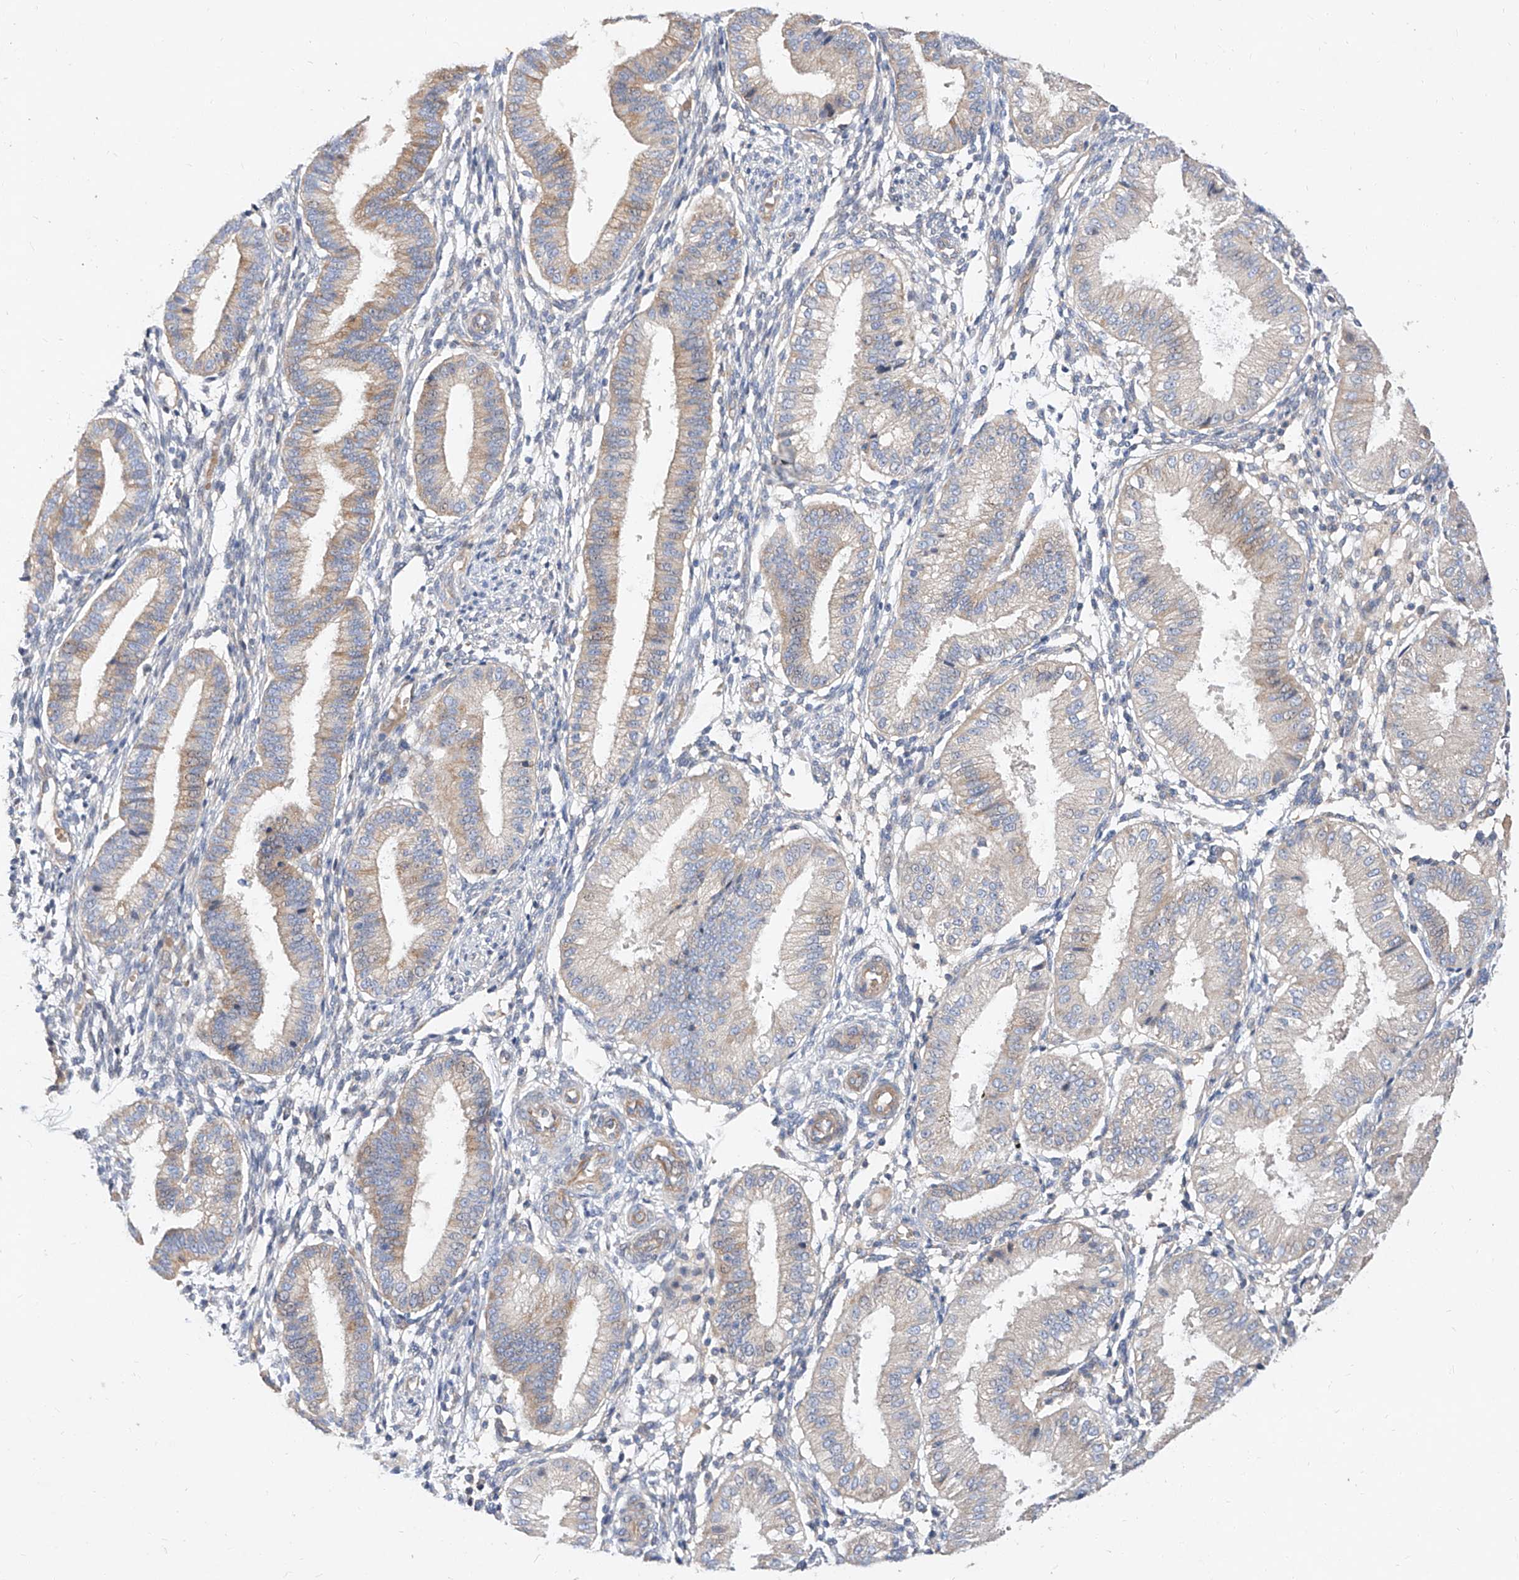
{"staining": {"intensity": "negative", "quantity": "none", "location": "none"}, "tissue": "endometrium", "cell_type": "Cells in endometrial stroma", "image_type": "normal", "snomed": [{"axis": "morphology", "description": "Normal tissue, NOS"}, {"axis": "topography", "description": "Endometrium"}], "caption": "Immunohistochemical staining of unremarkable endometrium exhibits no significant positivity in cells in endometrial stroma. Brightfield microscopy of immunohistochemistry stained with DAB (brown) and hematoxylin (blue), captured at high magnification.", "gene": "DIRAS3", "patient": {"sex": "female", "age": 39}}